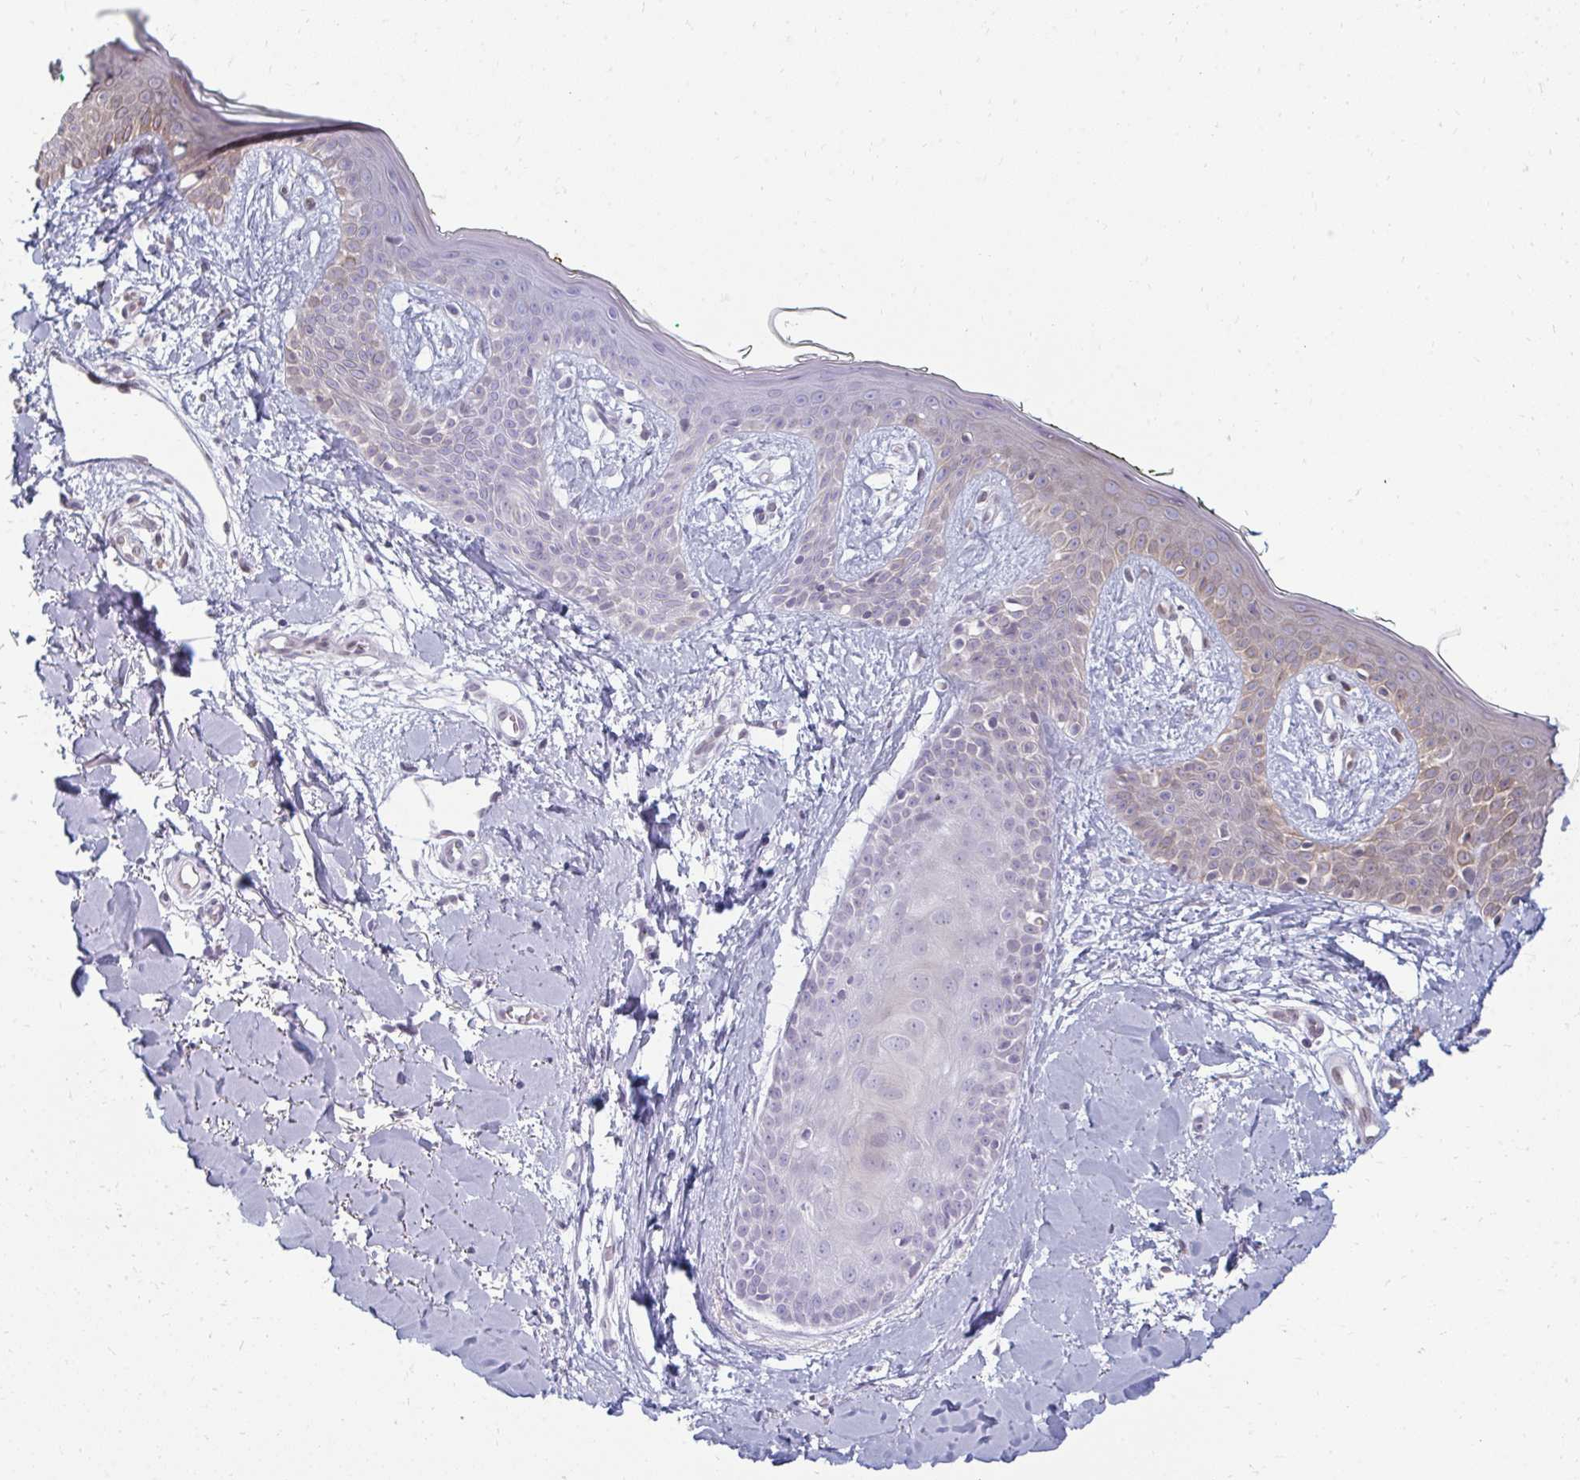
{"staining": {"intensity": "negative", "quantity": "none", "location": "none"}, "tissue": "skin", "cell_type": "Fibroblasts", "image_type": "normal", "snomed": [{"axis": "morphology", "description": "Normal tissue, NOS"}, {"axis": "topography", "description": "Skin"}], "caption": "DAB immunohistochemical staining of normal human skin reveals no significant expression in fibroblasts. (Brightfield microscopy of DAB (3,3'-diaminobenzidine) IHC at high magnification).", "gene": "GPC5", "patient": {"sex": "female", "age": 34}}